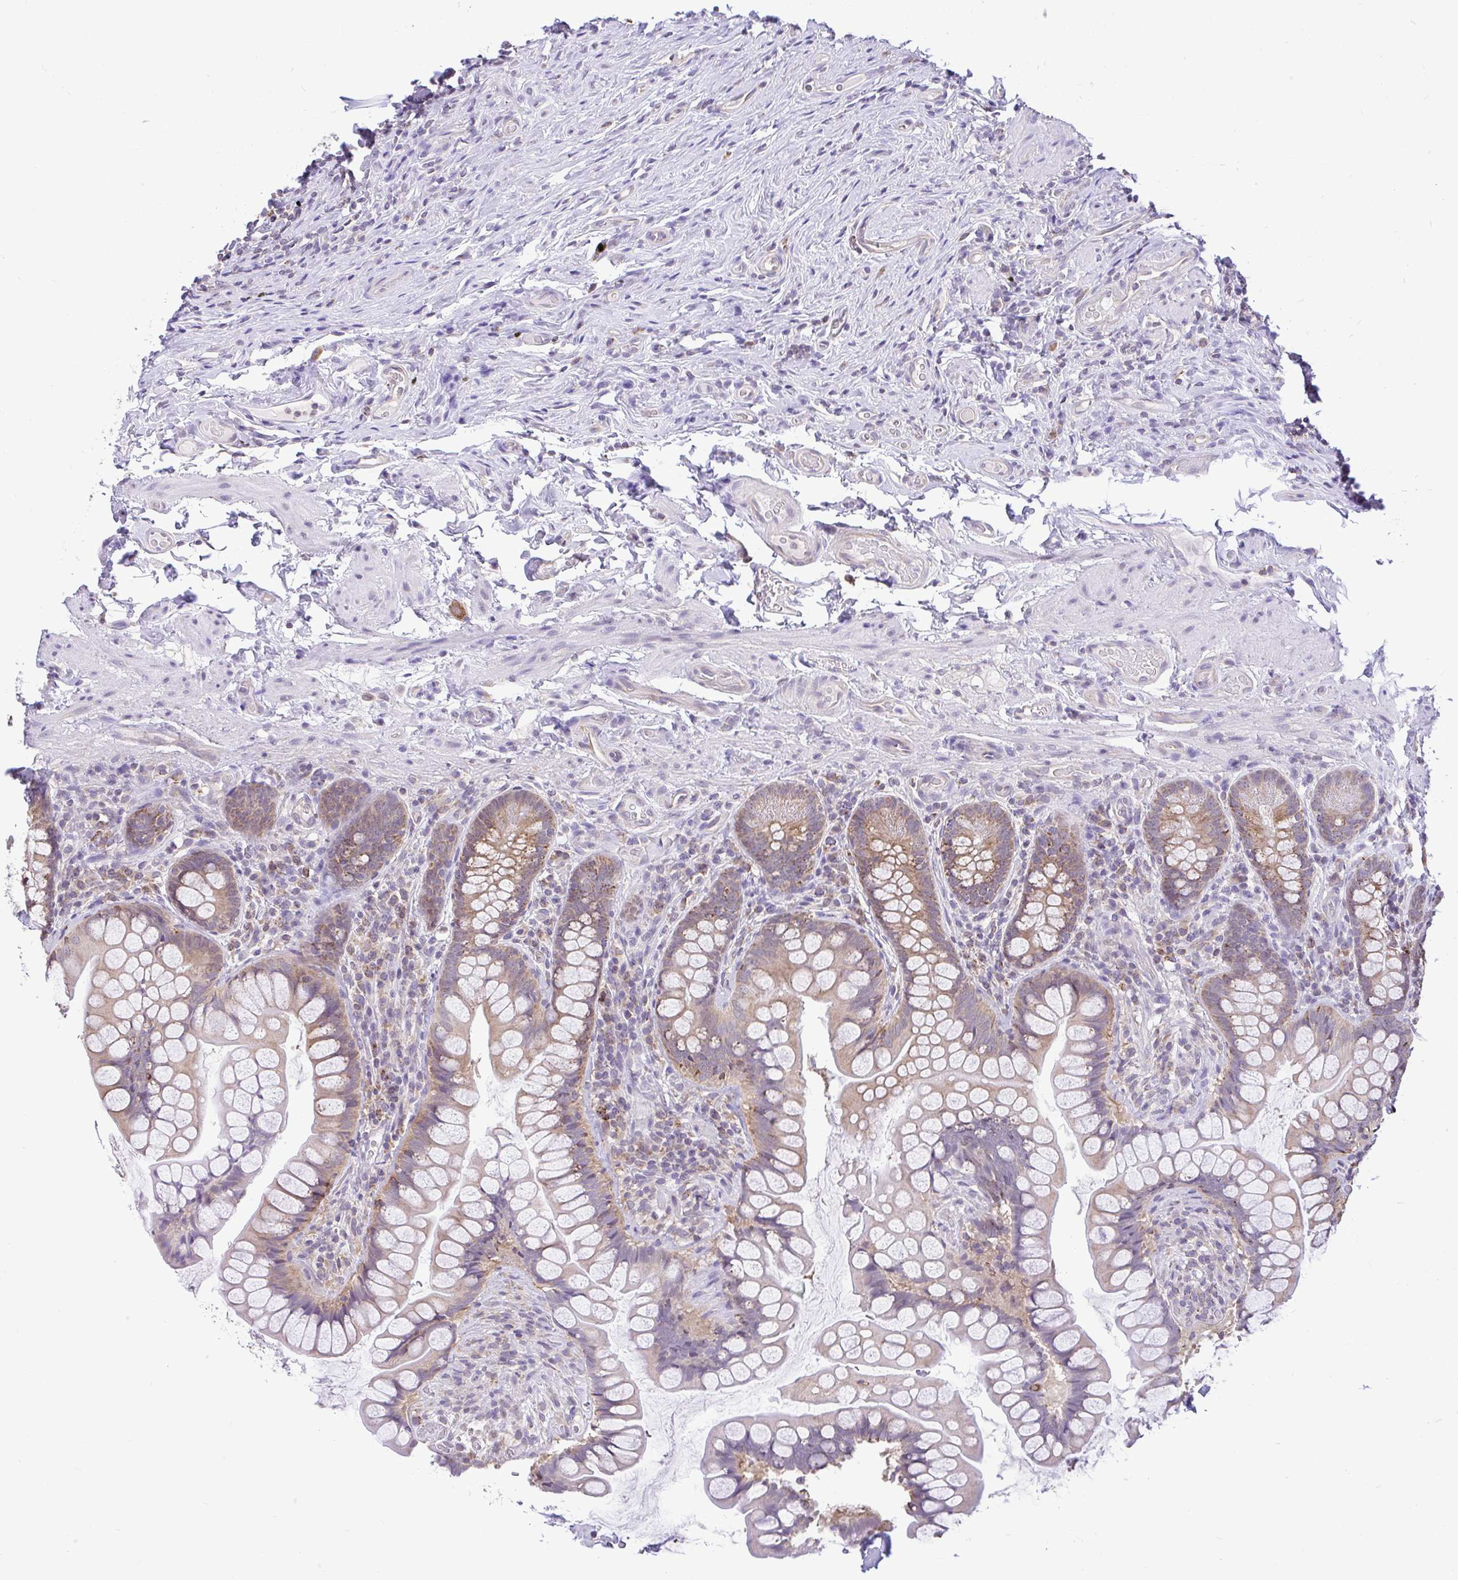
{"staining": {"intensity": "moderate", "quantity": "25%-75%", "location": "cytoplasmic/membranous"}, "tissue": "small intestine", "cell_type": "Glandular cells", "image_type": "normal", "snomed": [{"axis": "morphology", "description": "Normal tissue, NOS"}, {"axis": "topography", "description": "Small intestine"}], "caption": "Protein analysis of unremarkable small intestine reveals moderate cytoplasmic/membranous expression in approximately 25%-75% of glandular cells.", "gene": "PYCR2", "patient": {"sex": "male", "age": 70}}